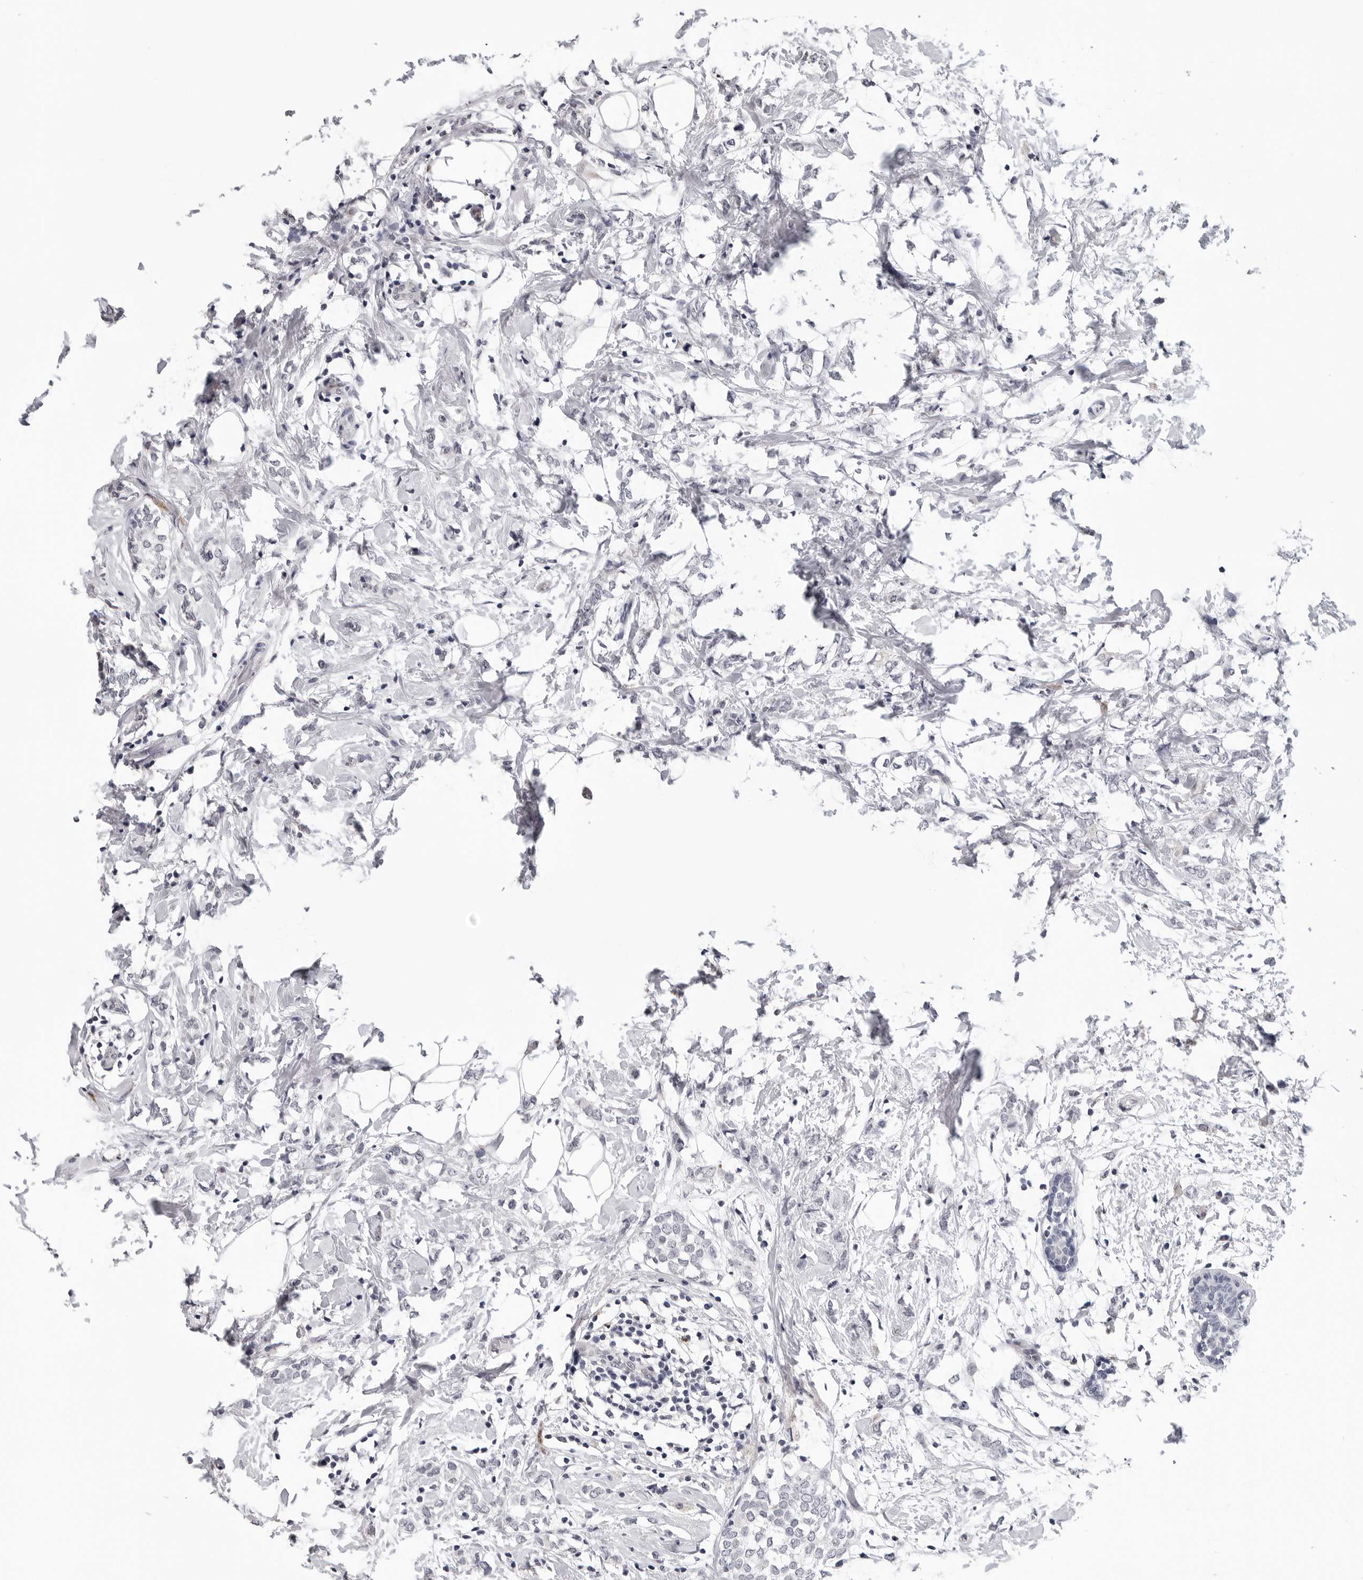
{"staining": {"intensity": "negative", "quantity": "none", "location": "none"}, "tissue": "breast cancer", "cell_type": "Tumor cells", "image_type": "cancer", "snomed": [{"axis": "morphology", "description": "Normal tissue, NOS"}, {"axis": "morphology", "description": "Lobular carcinoma"}, {"axis": "topography", "description": "Breast"}], "caption": "Image shows no significant protein positivity in tumor cells of breast cancer (lobular carcinoma).", "gene": "TRMT13", "patient": {"sex": "female", "age": 47}}